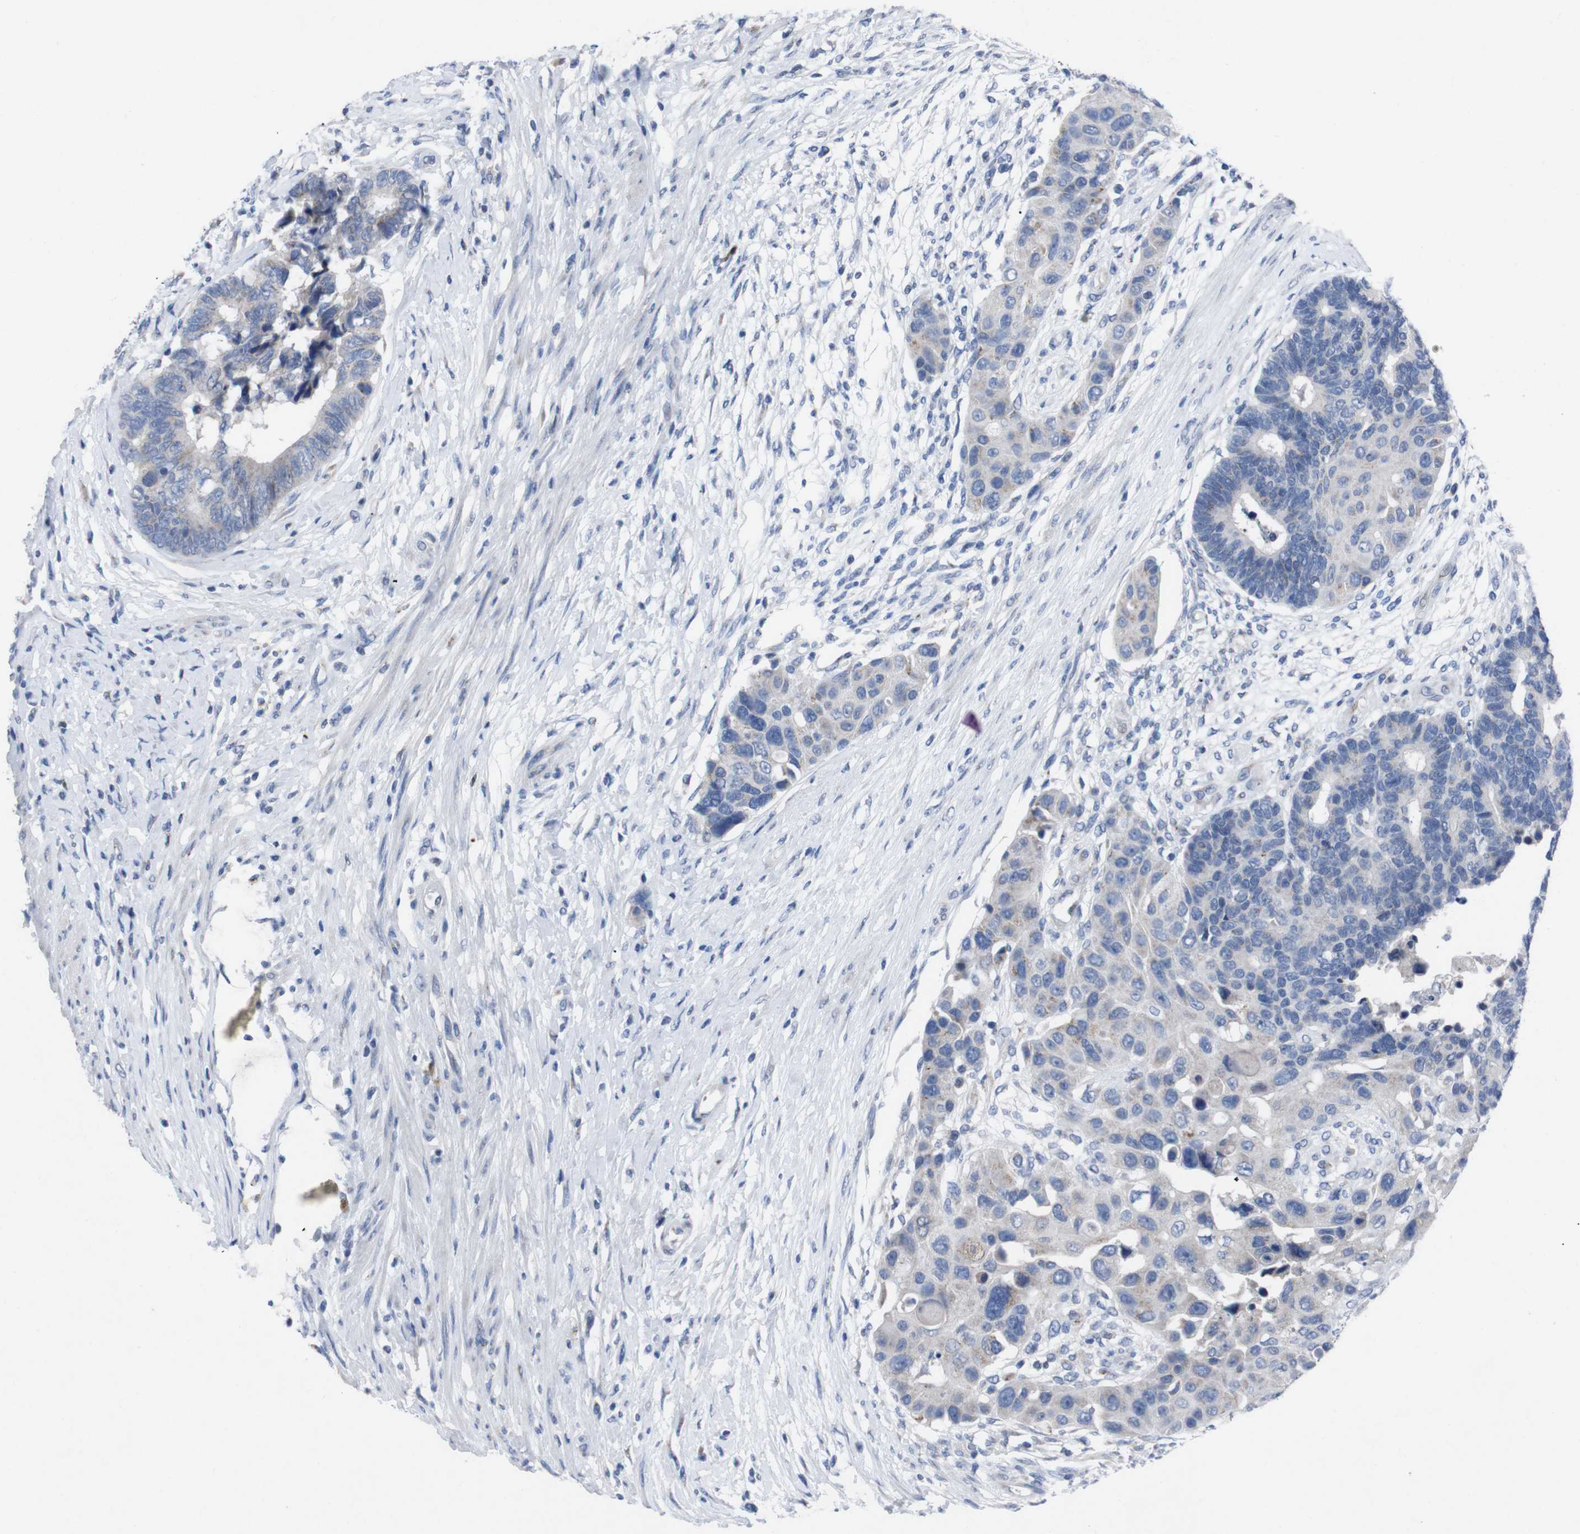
{"staining": {"intensity": "weak", "quantity": "<25%", "location": "cytoplasmic/membranous"}, "tissue": "colorectal cancer", "cell_type": "Tumor cells", "image_type": "cancer", "snomed": [{"axis": "morphology", "description": "Adenocarcinoma, NOS"}, {"axis": "topography", "description": "Rectum"}], "caption": "The immunohistochemistry histopathology image has no significant staining in tumor cells of adenocarcinoma (colorectal) tissue.", "gene": "IRF4", "patient": {"sex": "male", "age": 51}}